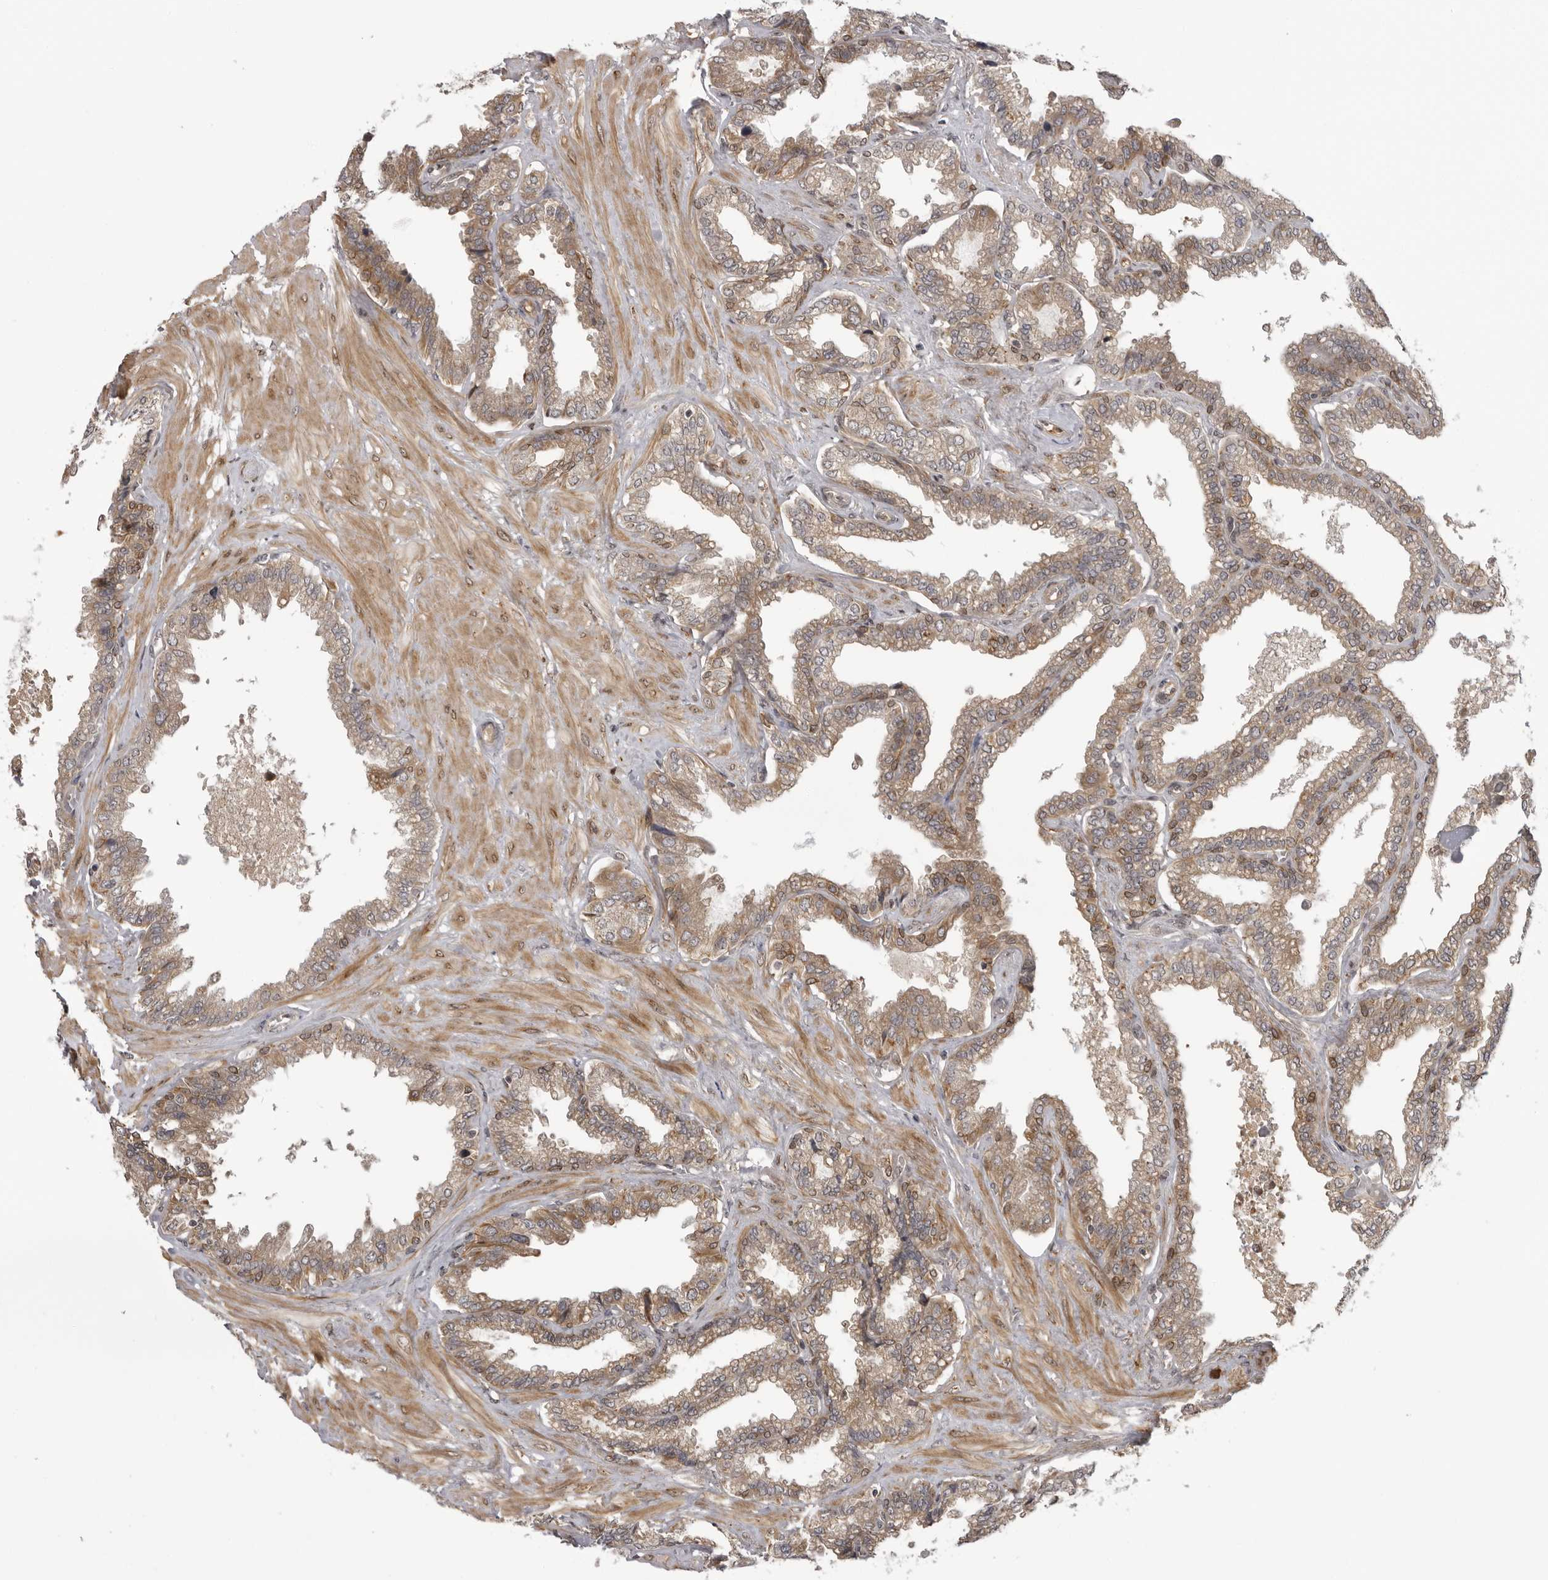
{"staining": {"intensity": "weak", "quantity": ">75%", "location": "cytoplasmic/membranous"}, "tissue": "seminal vesicle", "cell_type": "Glandular cells", "image_type": "normal", "snomed": [{"axis": "morphology", "description": "Normal tissue, NOS"}, {"axis": "topography", "description": "Seminal veicle"}], "caption": "A photomicrograph of seminal vesicle stained for a protein demonstrates weak cytoplasmic/membranous brown staining in glandular cells. Using DAB (3,3'-diaminobenzidine) (brown) and hematoxylin (blue) stains, captured at high magnification using brightfield microscopy.", "gene": "DNAH14", "patient": {"sex": "male", "age": 46}}